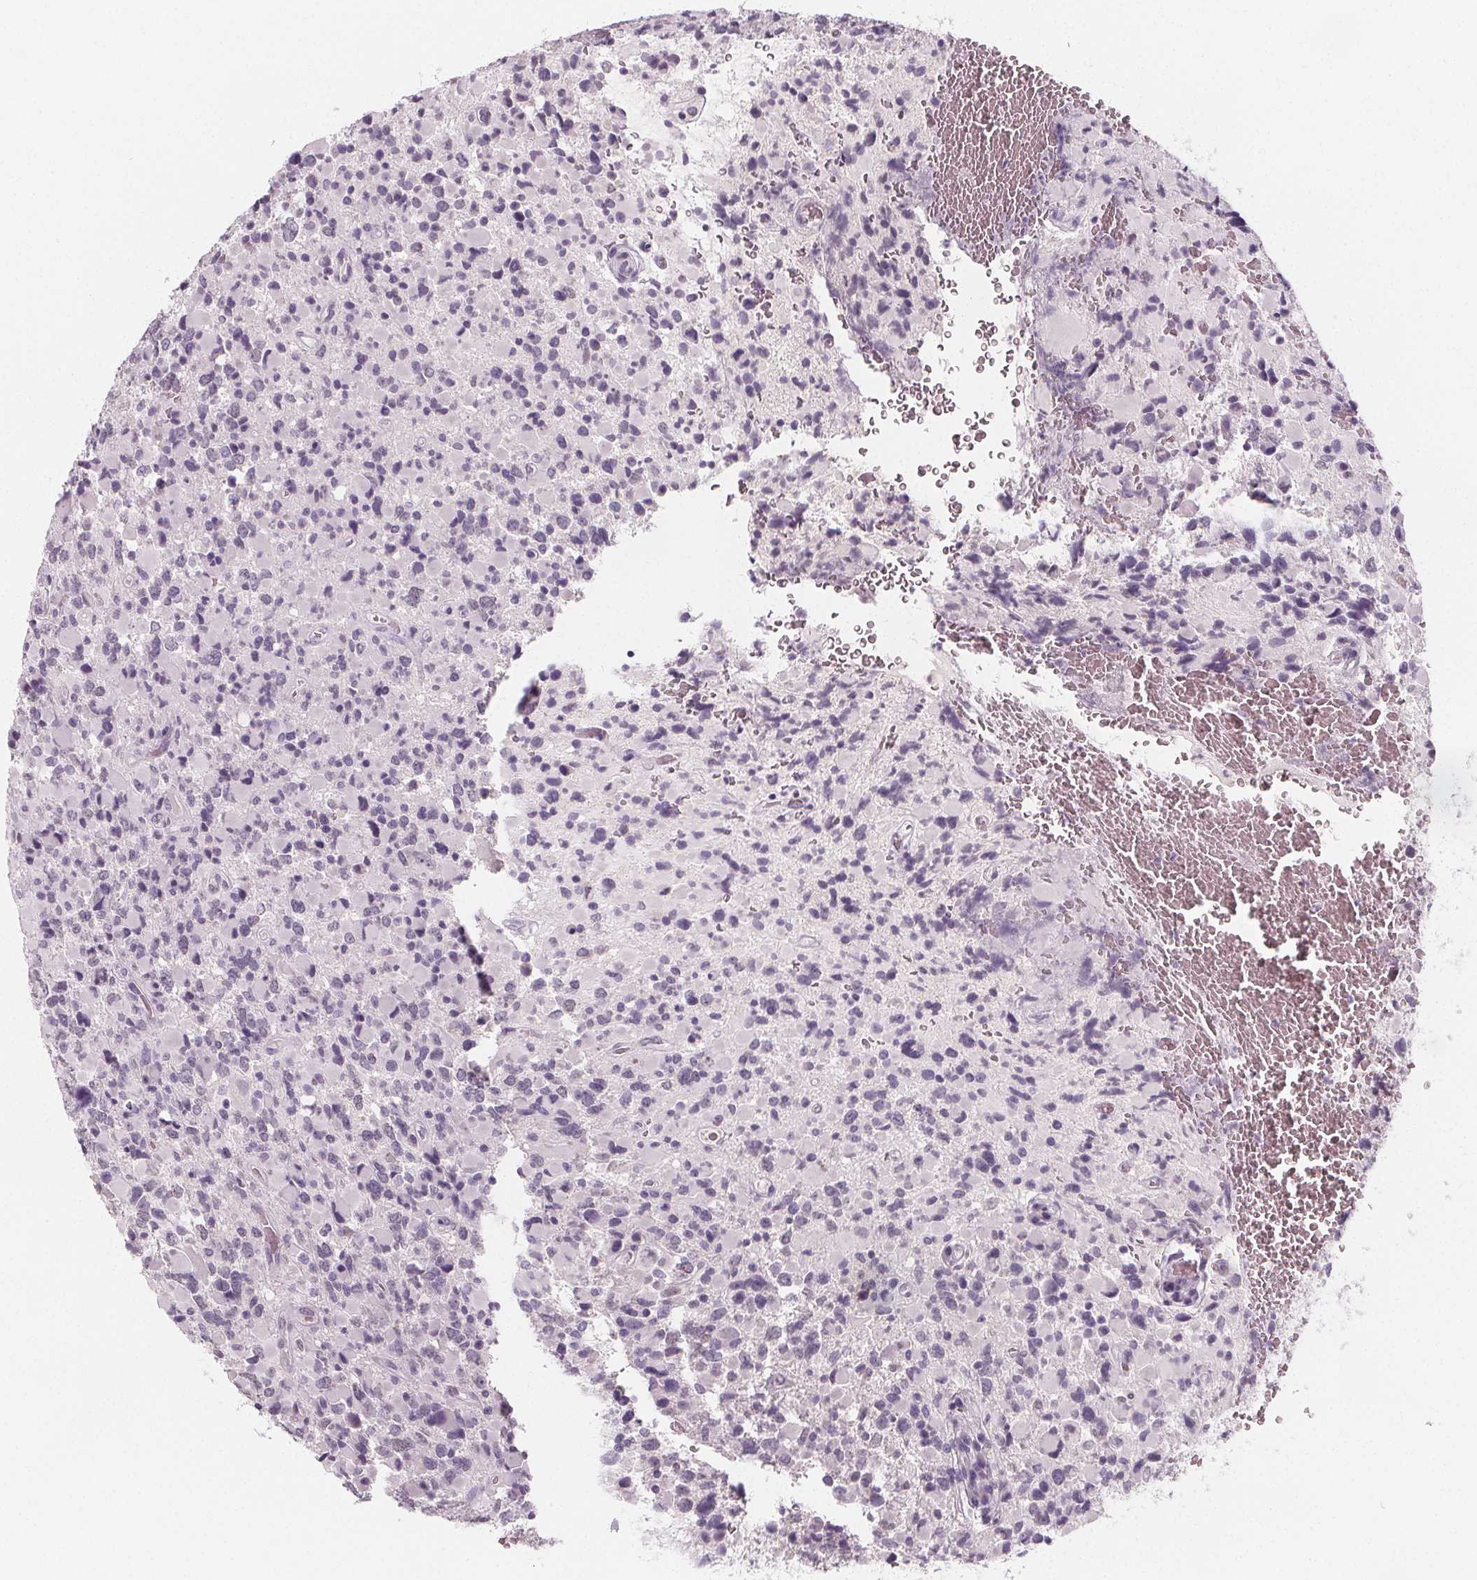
{"staining": {"intensity": "negative", "quantity": "none", "location": "none"}, "tissue": "glioma", "cell_type": "Tumor cells", "image_type": "cancer", "snomed": [{"axis": "morphology", "description": "Glioma, malignant, High grade"}, {"axis": "topography", "description": "Brain"}], "caption": "This is a photomicrograph of immunohistochemistry (IHC) staining of glioma, which shows no staining in tumor cells. (Stains: DAB (3,3'-diaminobenzidine) immunohistochemistry with hematoxylin counter stain, Microscopy: brightfield microscopy at high magnification).", "gene": "DBX2", "patient": {"sex": "female", "age": 40}}